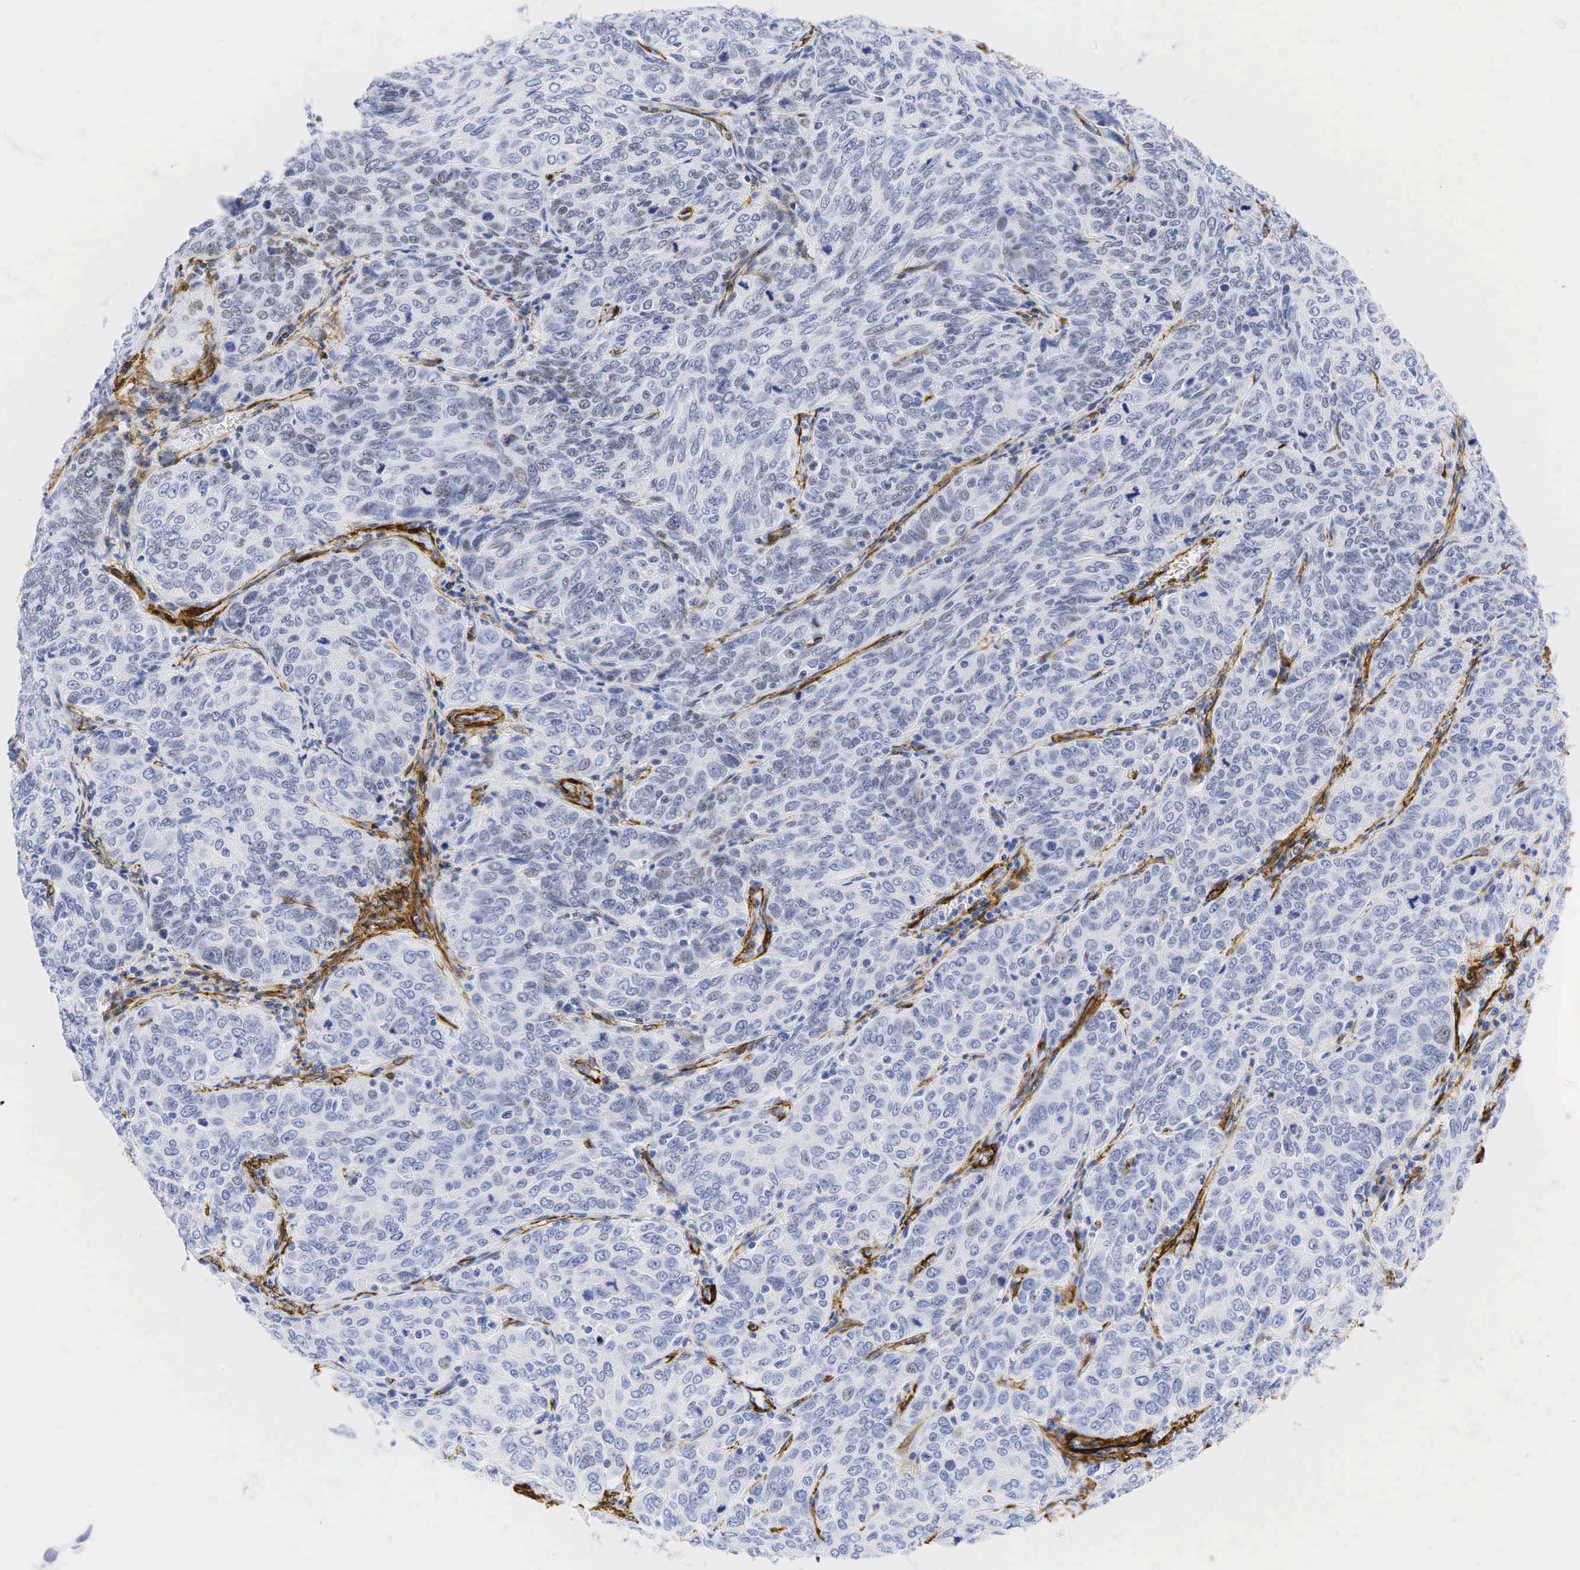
{"staining": {"intensity": "weak", "quantity": "<25%", "location": "nuclear"}, "tissue": "cervical cancer", "cell_type": "Tumor cells", "image_type": "cancer", "snomed": [{"axis": "morphology", "description": "Squamous cell carcinoma, NOS"}, {"axis": "topography", "description": "Cervix"}], "caption": "Immunohistochemistry photomicrograph of cervical cancer stained for a protein (brown), which displays no positivity in tumor cells.", "gene": "ACTA2", "patient": {"sex": "female", "age": 38}}